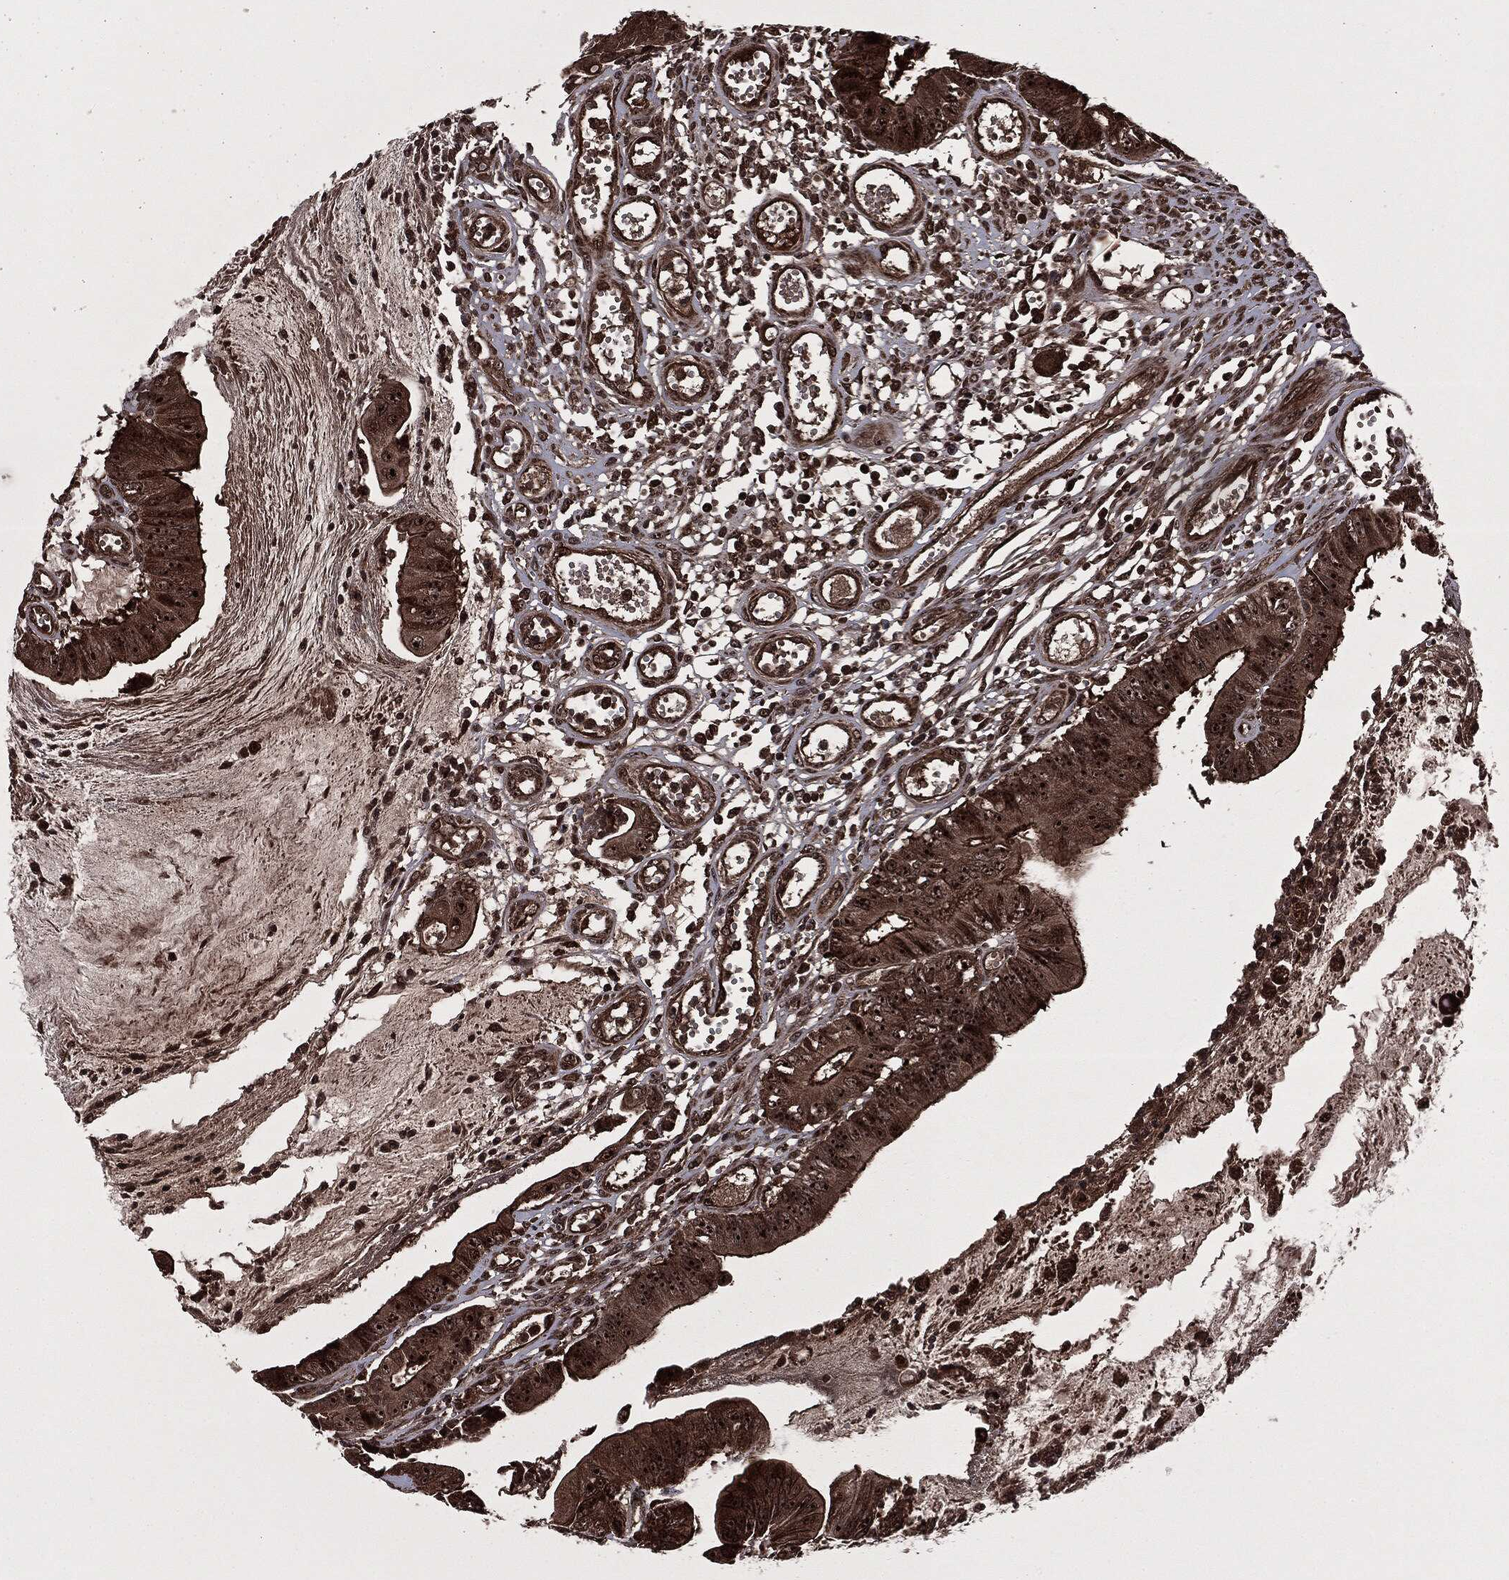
{"staining": {"intensity": "strong", "quantity": ">75%", "location": "cytoplasmic/membranous,nuclear"}, "tissue": "colorectal cancer", "cell_type": "Tumor cells", "image_type": "cancer", "snomed": [{"axis": "morphology", "description": "Adenocarcinoma, NOS"}, {"axis": "topography", "description": "Colon"}], "caption": "An IHC image of neoplastic tissue is shown. Protein staining in brown highlights strong cytoplasmic/membranous and nuclear positivity in colorectal adenocarcinoma within tumor cells.", "gene": "CARD6", "patient": {"sex": "female", "age": 69}}